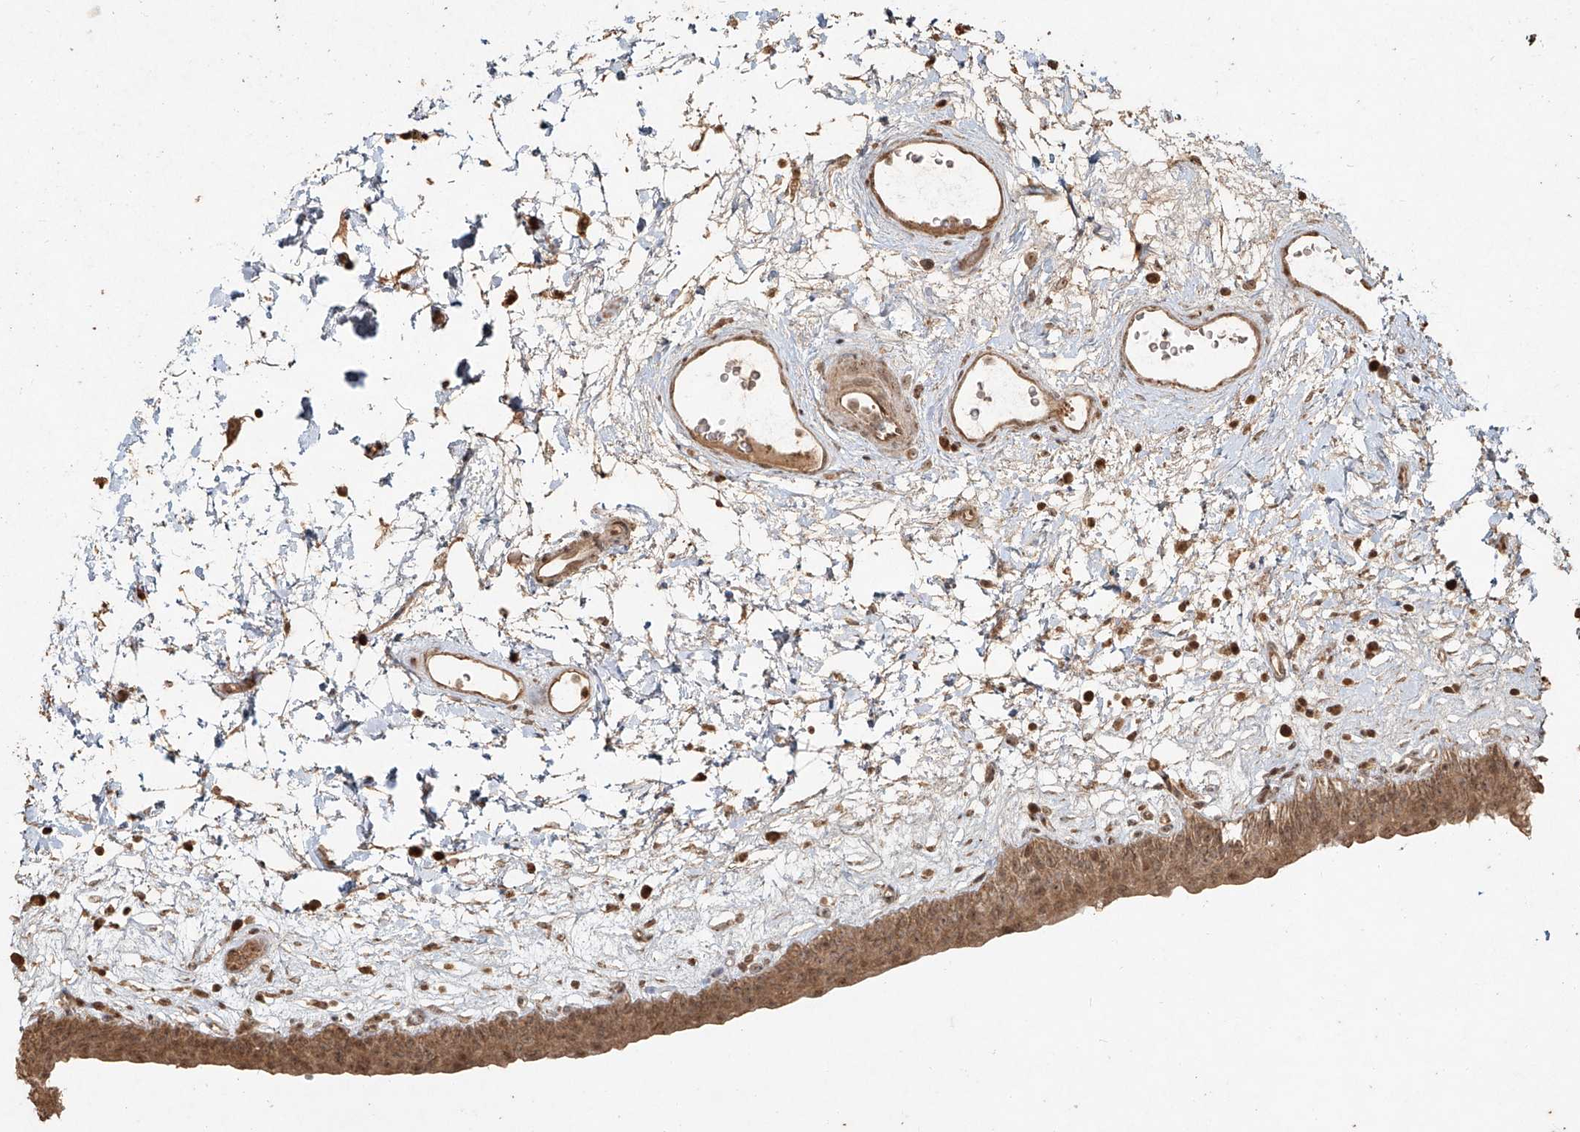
{"staining": {"intensity": "moderate", "quantity": ">75%", "location": "cytoplasmic/membranous,nuclear"}, "tissue": "urinary bladder", "cell_type": "Urothelial cells", "image_type": "normal", "snomed": [{"axis": "morphology", "description": "Normal tissue, NOS"}, {"axis": "topography", "description": "Urinary bladder"}], "caption": "Moderate cytoplasmic/membranous,nuclear protein expression is present in approximately >75% of urothelial cells in urinary bladder. The staining is performed using DAB brown chromogen to label protein expression. The nuclei are counter-stained blue using hematoxylin.", "gene": "UBE2K", "patient": {"sex": "male", "age": 83}}